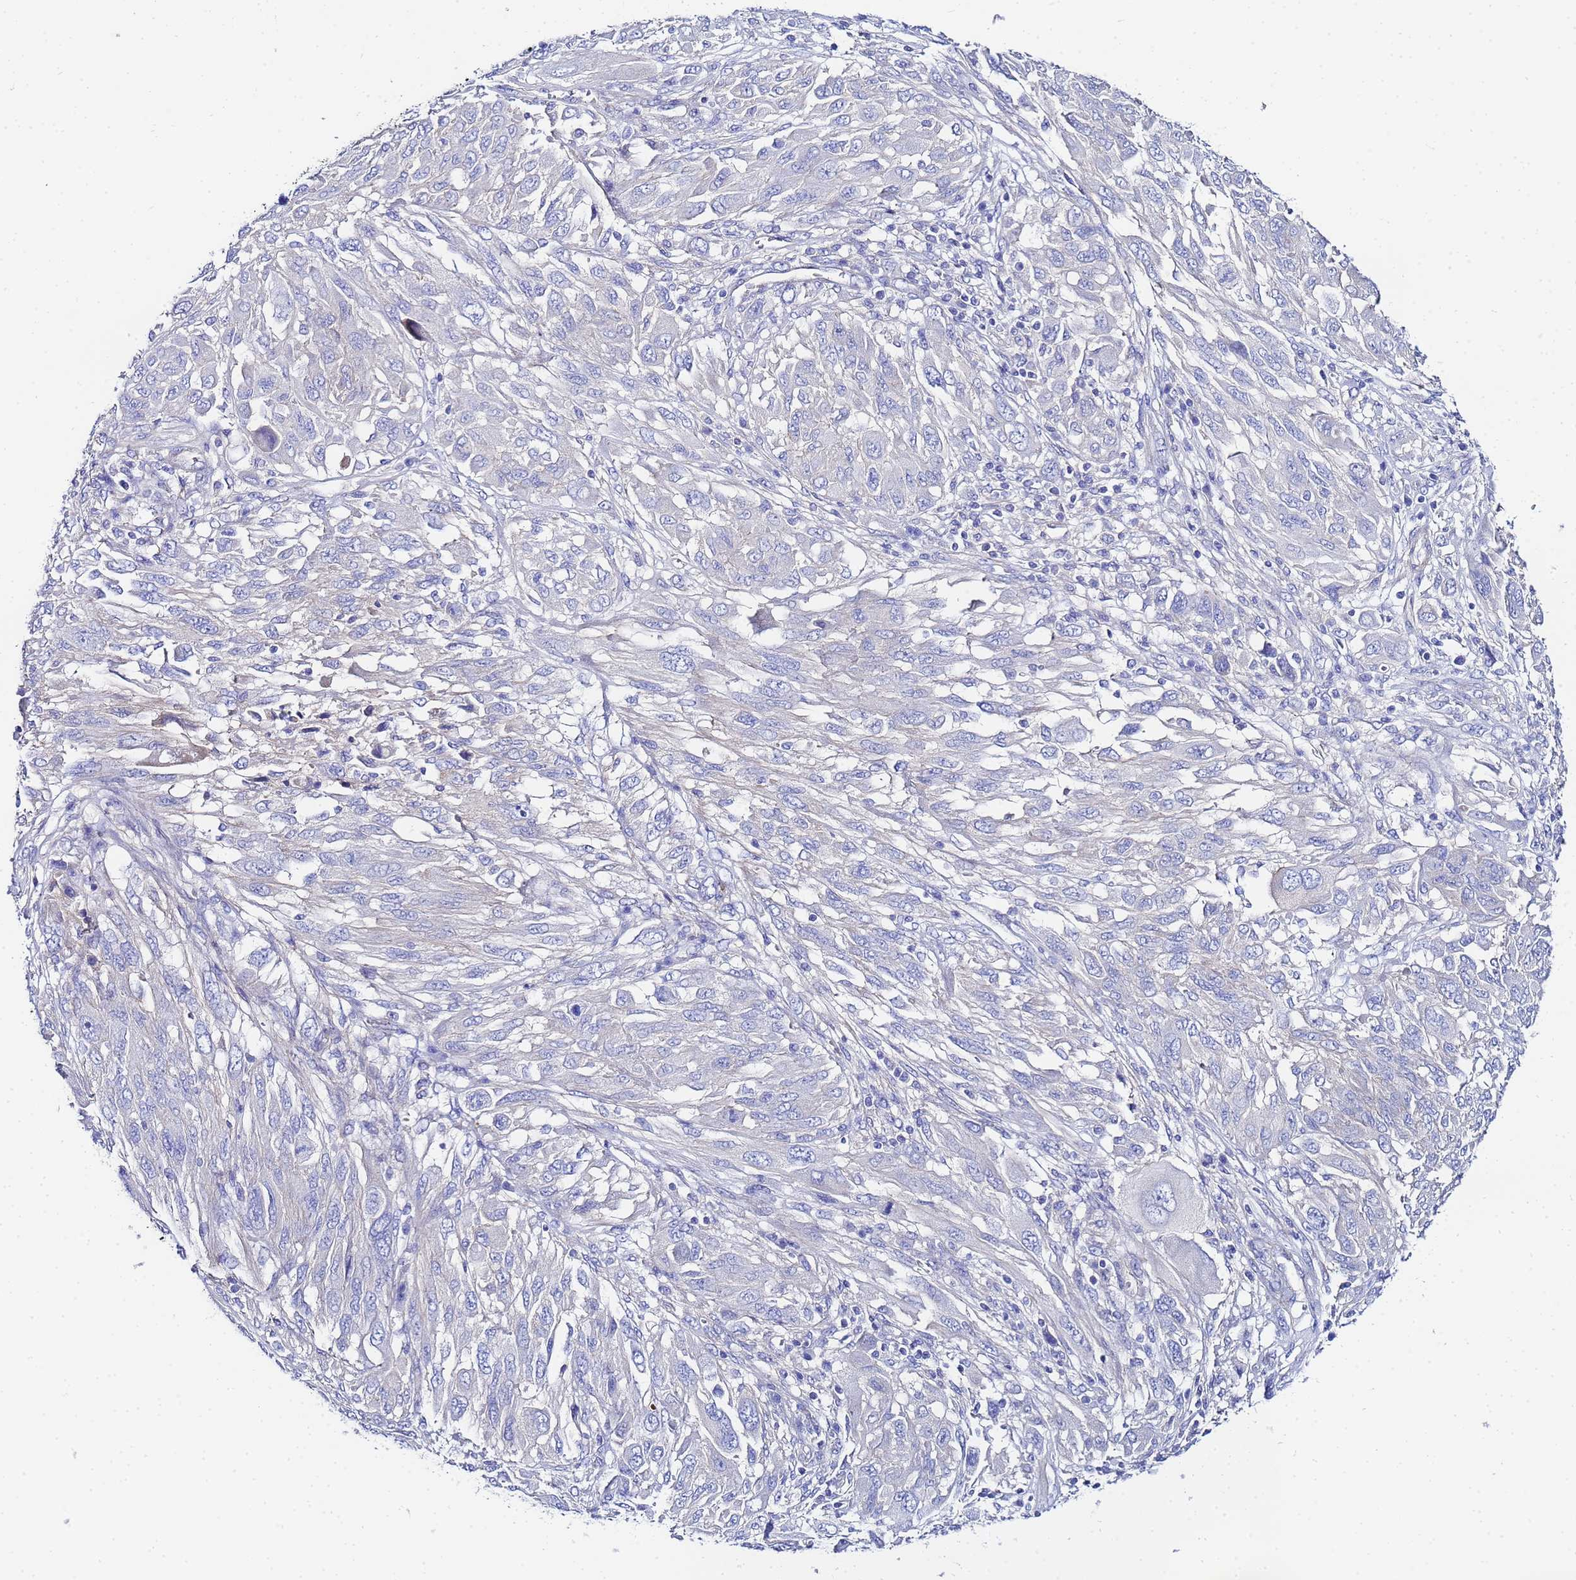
{"staining": {"intensity": "negative", "quantity": "none", "location": "none"}, "tissue": "melanoma", "cell_type": "Tumor cells", "image_type": "cancer", "snomed": [{"axis": "morphology", "description": "Malignant melanoma, NOS"}, {"axis": "topography", "description": "Skin"}], "caption": "High magnification brightfield microscopy of malignant melanoma stained with DAB (brown) and counterstained with hematoxylin (blue): tumor cells show no significant positivity.", "gene": "RAB39B", "patient": {"sex": "female", "age": 91}}